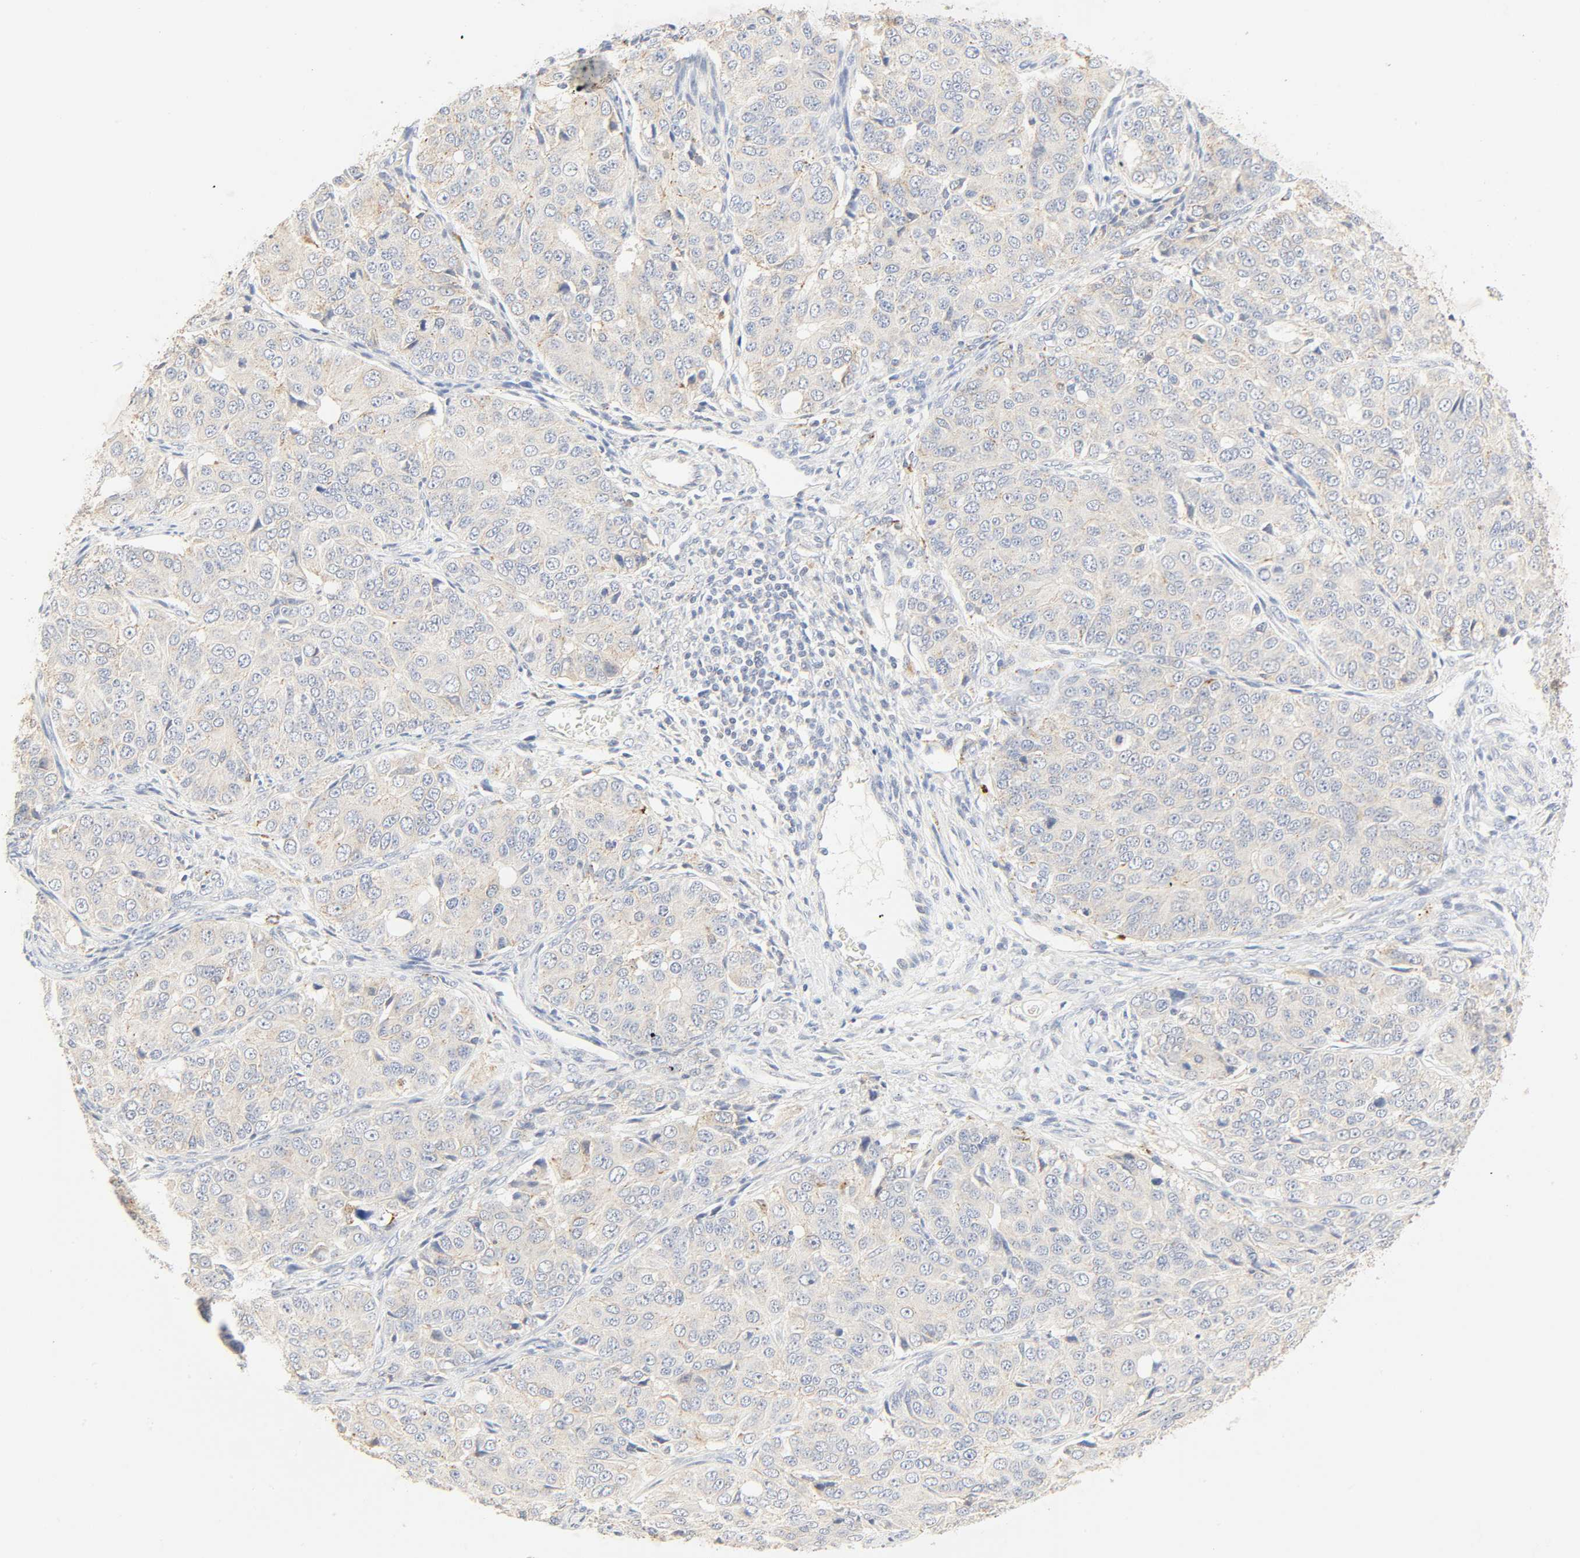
{"staining": {"intensity": "negative", "quantity": "none", "location": "none"}, "tissue": "ovarian cancer", "cell_type": "Tumor cells", "image_type": "cancer", "snomed": [{"axis": "morphology", "description": "Carcinoma, endometroid"}, {"axis": "topography", "description": "Ovary"}], "caption": "Protein analysis of ovarian cancer (endometroid carcinoma) displays no significant positivity in tumor cells. (DAB immunohistochemistry (IHC), high magnification).", "gene": "CAMK2A", "patient": {"sex": "female", "age": 51}}